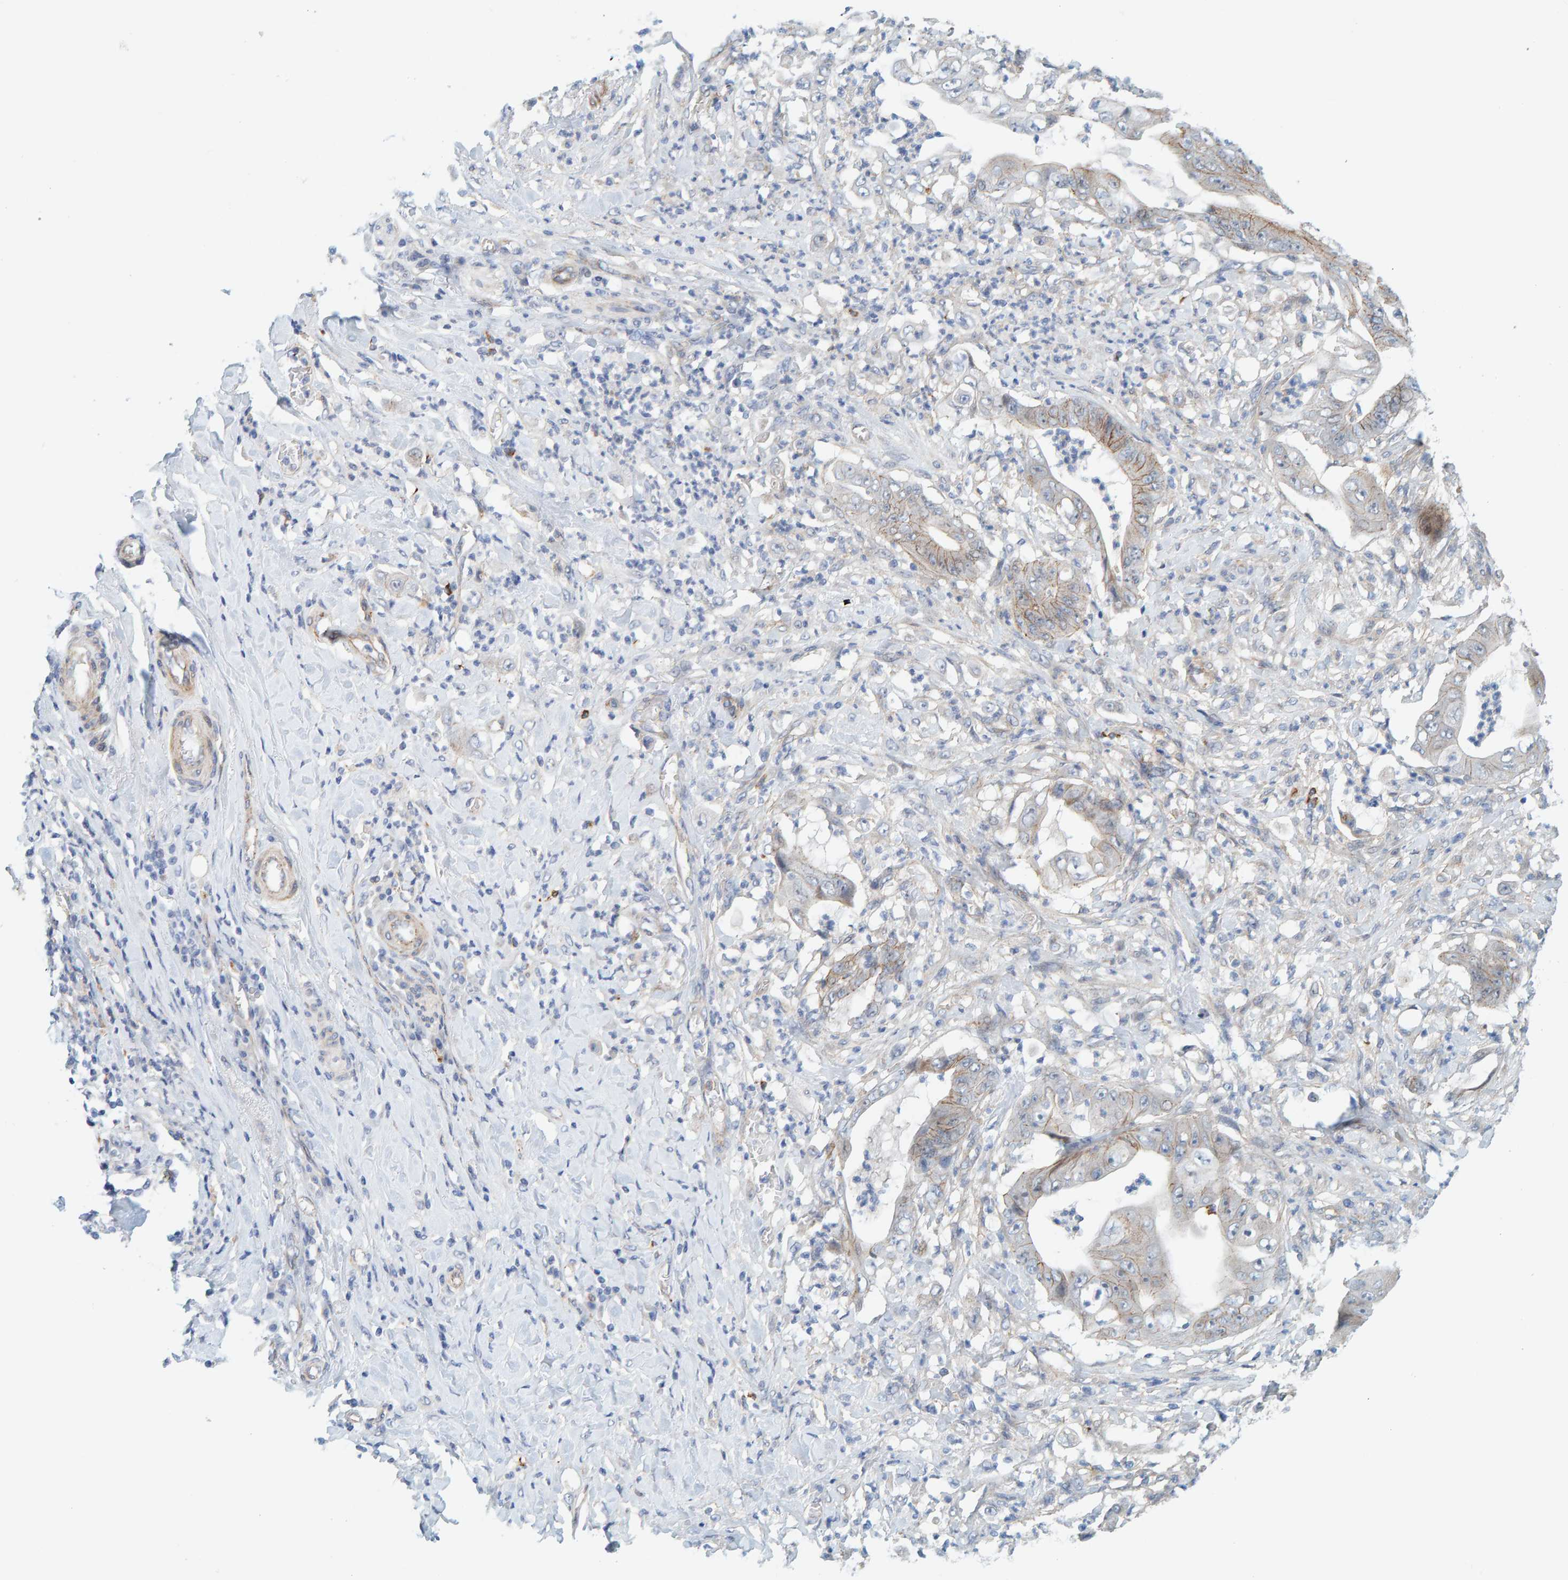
{"staining": {"intensity": "weak", "quantity": "<25%", "location": "cytoplasmic/membranous"}, "tissue": "stomach cancer", "cell_type": "Tumor cells", "image_type": "cancer", "snomed": [{"axis": "morphology", "description": "Adenocarcinoma, NOS"}, {"axis": "topography", "description": "Stomach"}], "caption": "Protein analysis of stomach cancer (adenocarcinoma) displays no significant staining in tumor cells.", "gene": "KRBA2", "patient": {"sex": "female", "age": 73}}